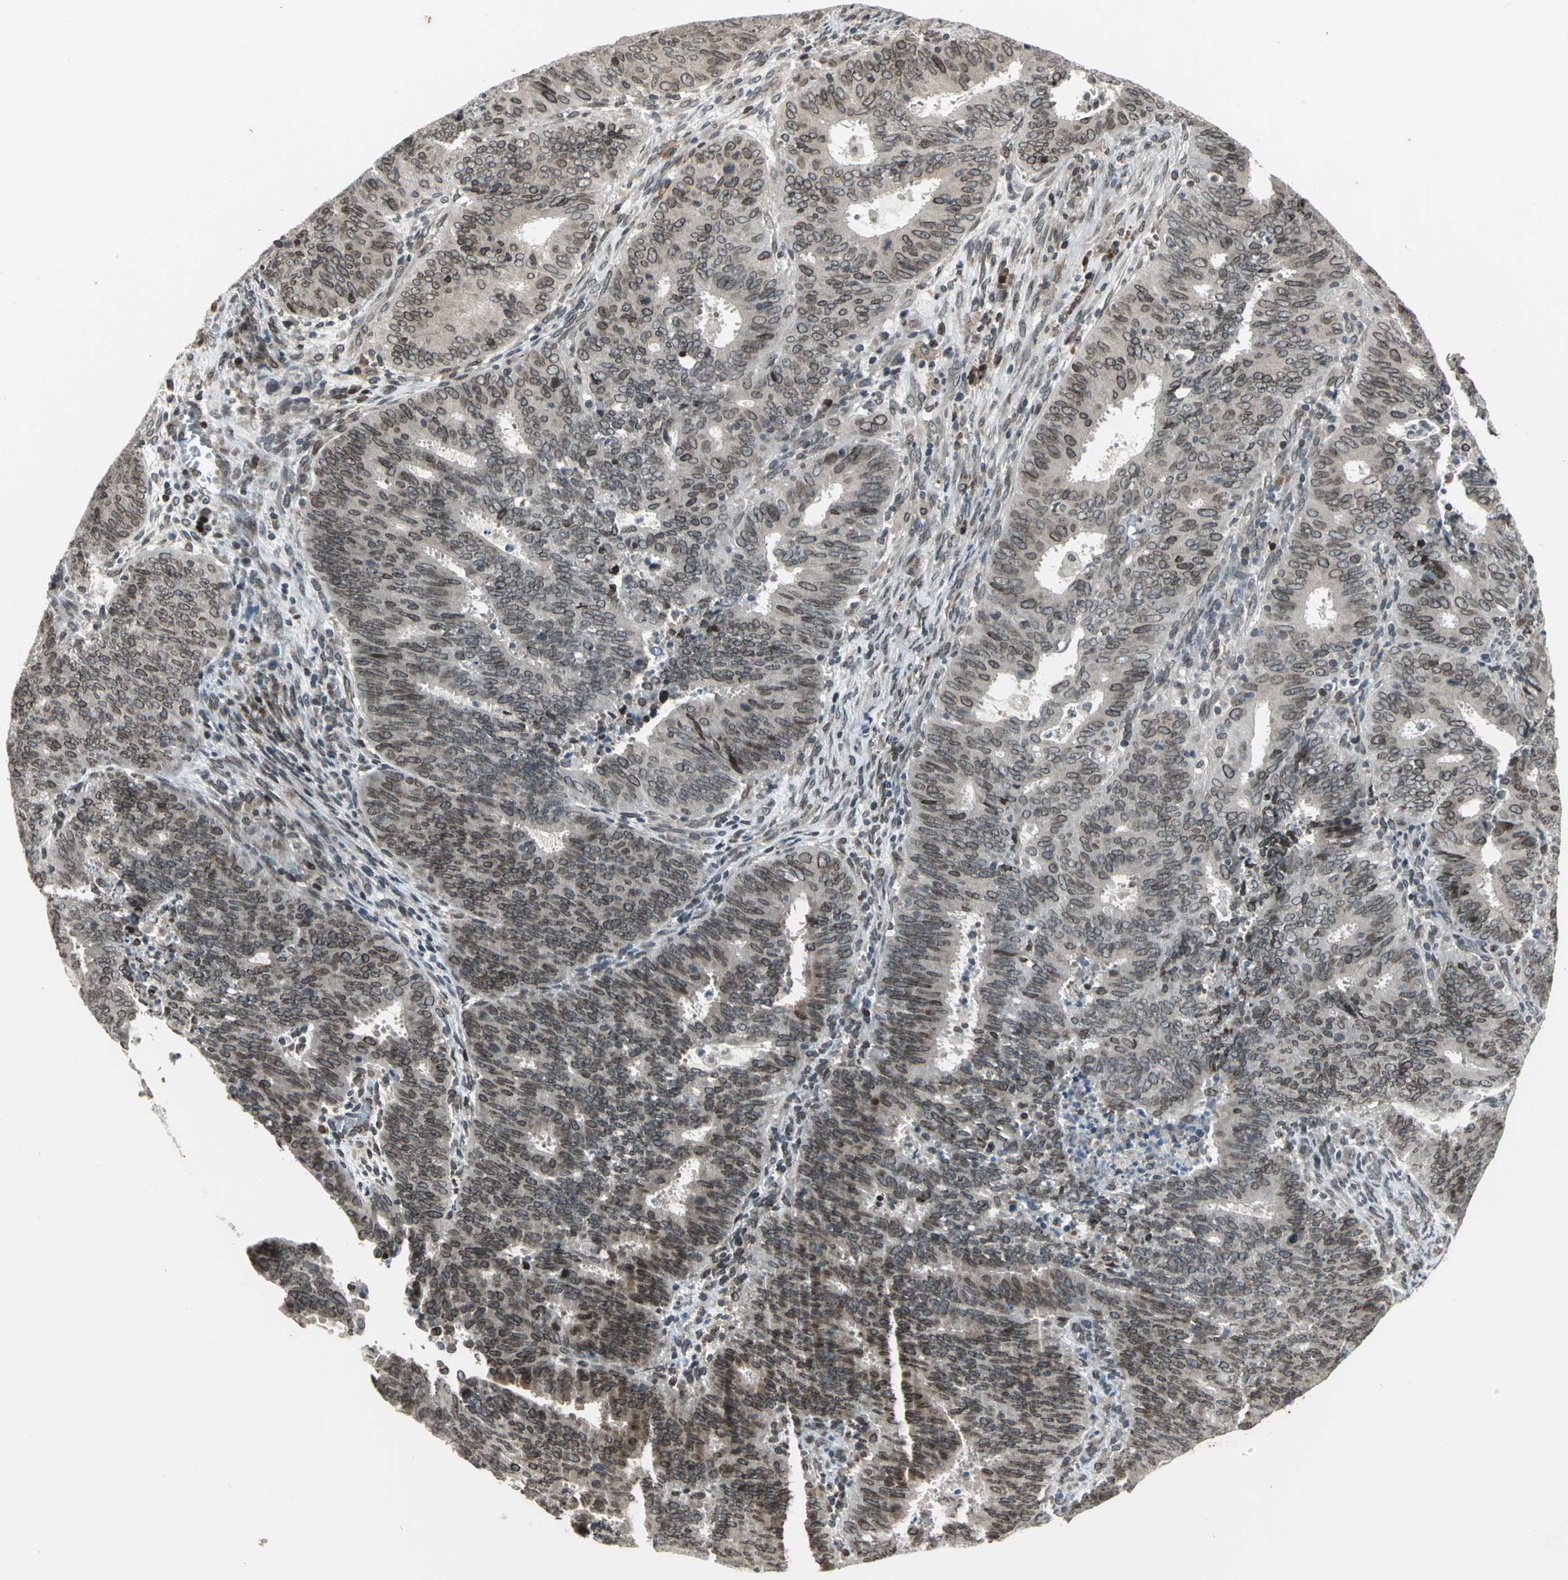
{"staining": {"intensity": "moderate", "quantity": "25%-75%", "location": "cytoplasmic/membranous,nuclear"}, "tissue": "cervical cancer", "cell_type": "Tumor cells", "image_type": "cancer", "snomed": [{"axis": "morphology", "description": "Adenocarcinoma, NOS"}, {"axis": "topography", "description": "Cervix"}], "caption": "Cervical adenocarcinoma stained for a protein (brown) reveals moderate cytoplasmic/membranous and nuclear positive expression in approximately 25%-75% of tumor cells.", "gene": "BRIP1", "patient": {"sex": "female", "age": 44}}